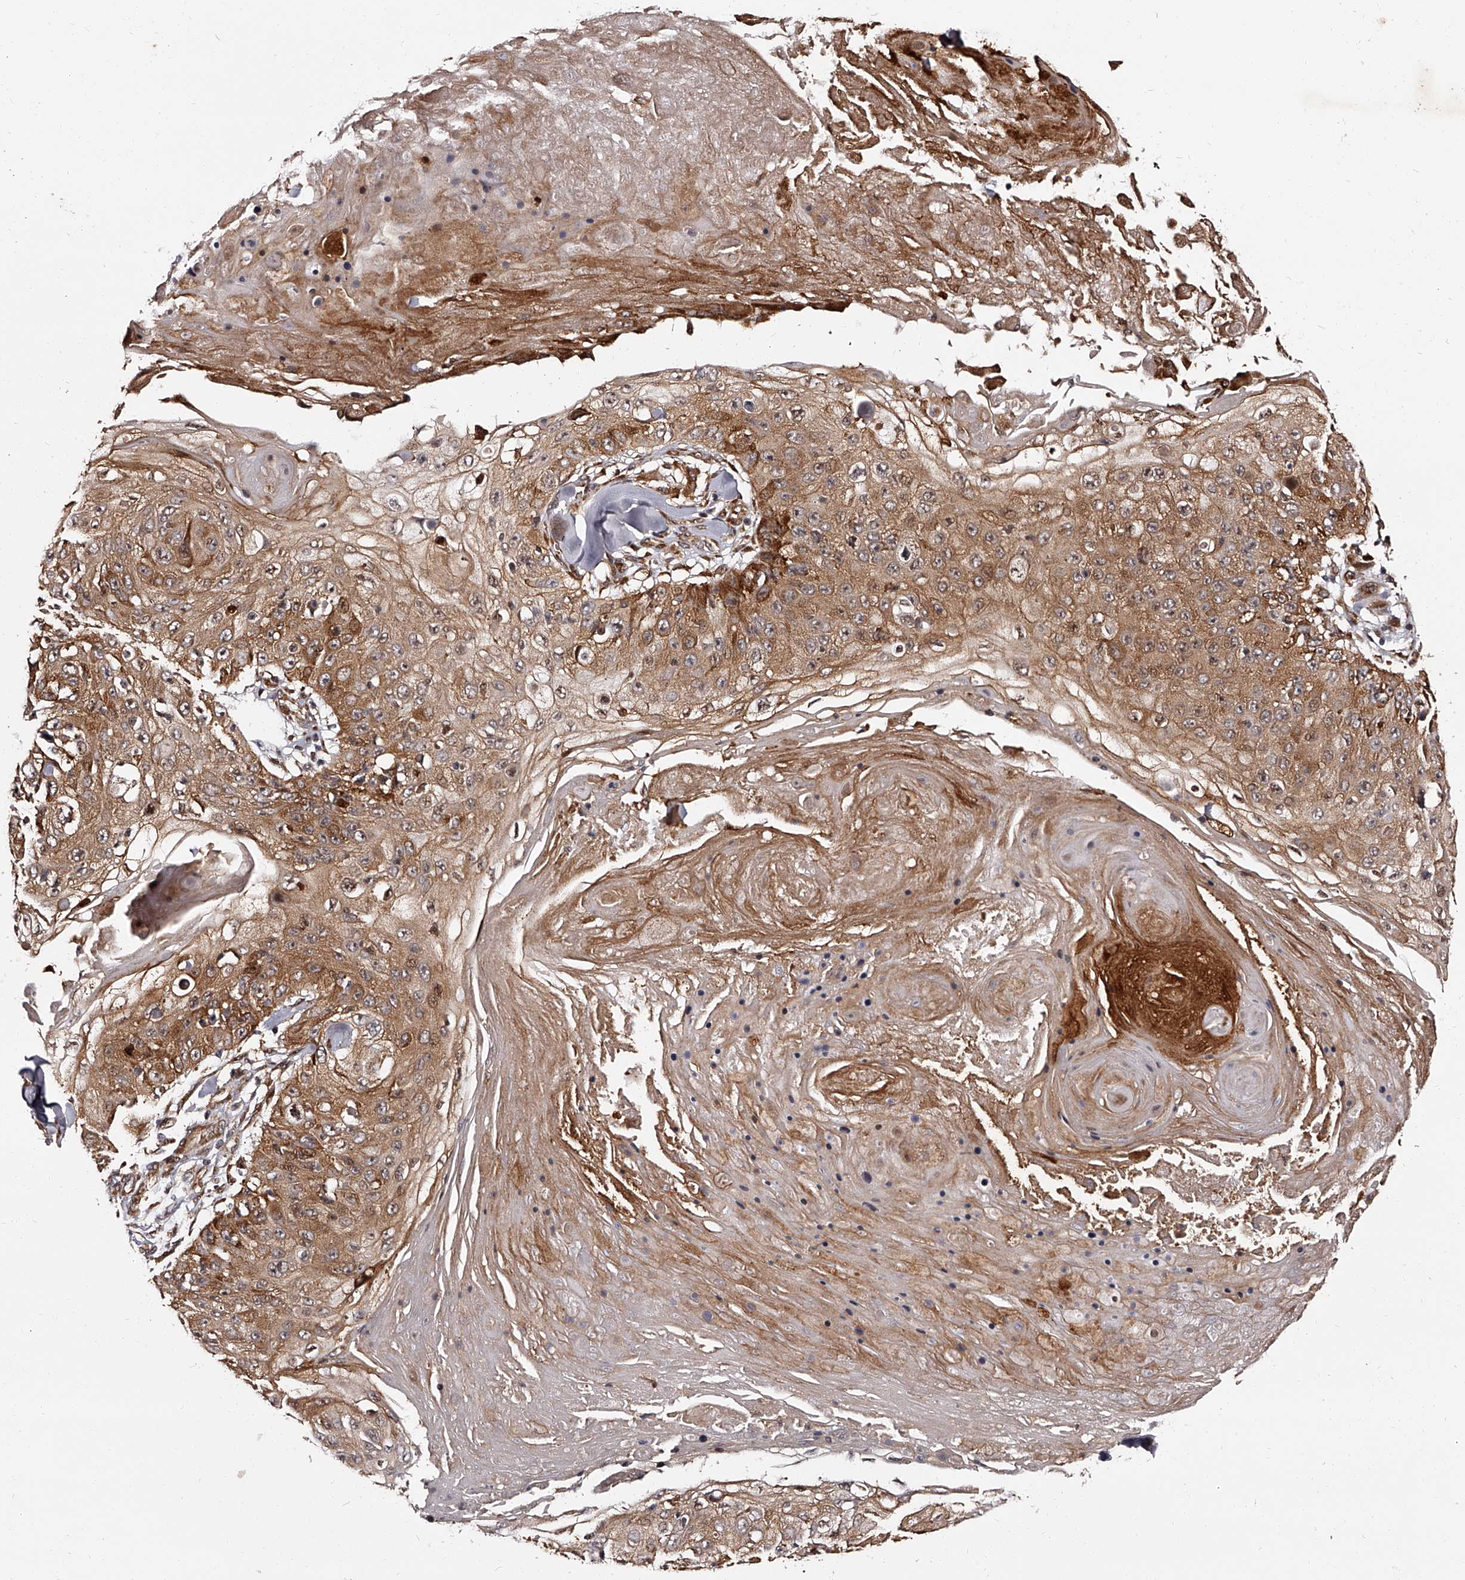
{"staining": {"intensity": "moderate", "quantity": ">75%", "location": "cytoplasmic/membranous,nuclear"}, "tissue": "skin cancer", "cell_type": "Tumor cells", "image_type": "cancer", "snomed": [{"axis": "morphology", "description": "Squamous cell carcinoma, NOS"}, {"axis": "topography", "description": "Skin"}], "caption": "Skin cancer (squamous cell carcinoma) stained with DAB IHC displays medium levels of moderate cytoplasmic/membranous and nuclear expression in about >75% of tumor cells. Using DAB (3,3'-diaminobenzidine) (brown) and hematoxylin (blue) stains, captured at high magnification using brightfield microscopy.", "gene": "RSC1A1", "patient": {"sex": "male", "age": 86}}